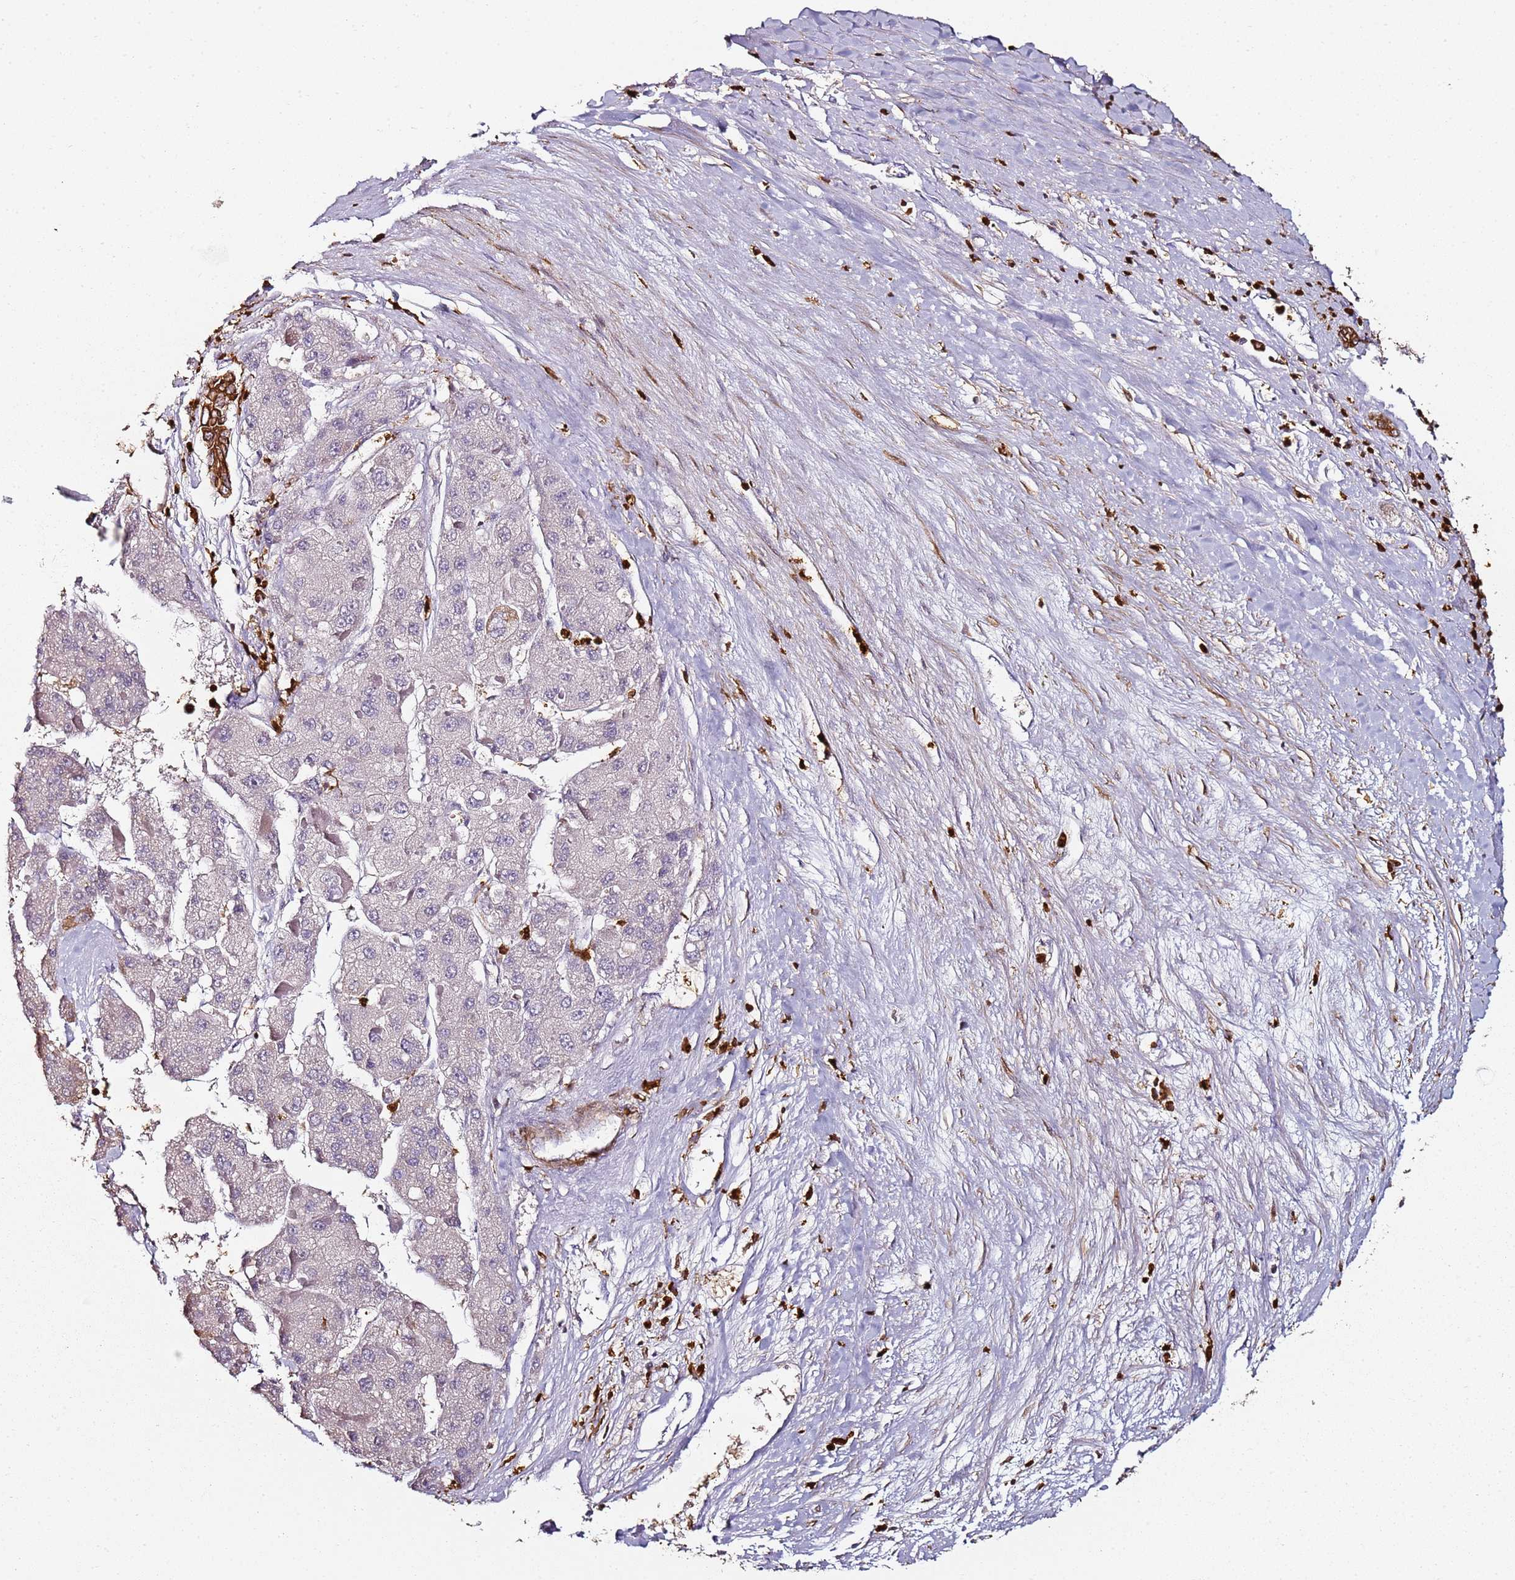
{"staining": {"intensity": "negative", "quantity": "none", "location": "none"}, "tissue": "liver cancer", "cell_type": "Tumor cells", "image_type": "cancer", "snomed": [{"axis": "morphology", "description": "Carcinoma, Hepatocellular, NOS"}, {"axis": "topography", "description": "Liver"}], "caption": "This is an immunohistochemistry (IHC) histopathology image of human liver hepatocellular carcinoma. There is no staining in tumor cells.", "gene": "S100A4", "patient": {"sex": "female", "age": 73}}